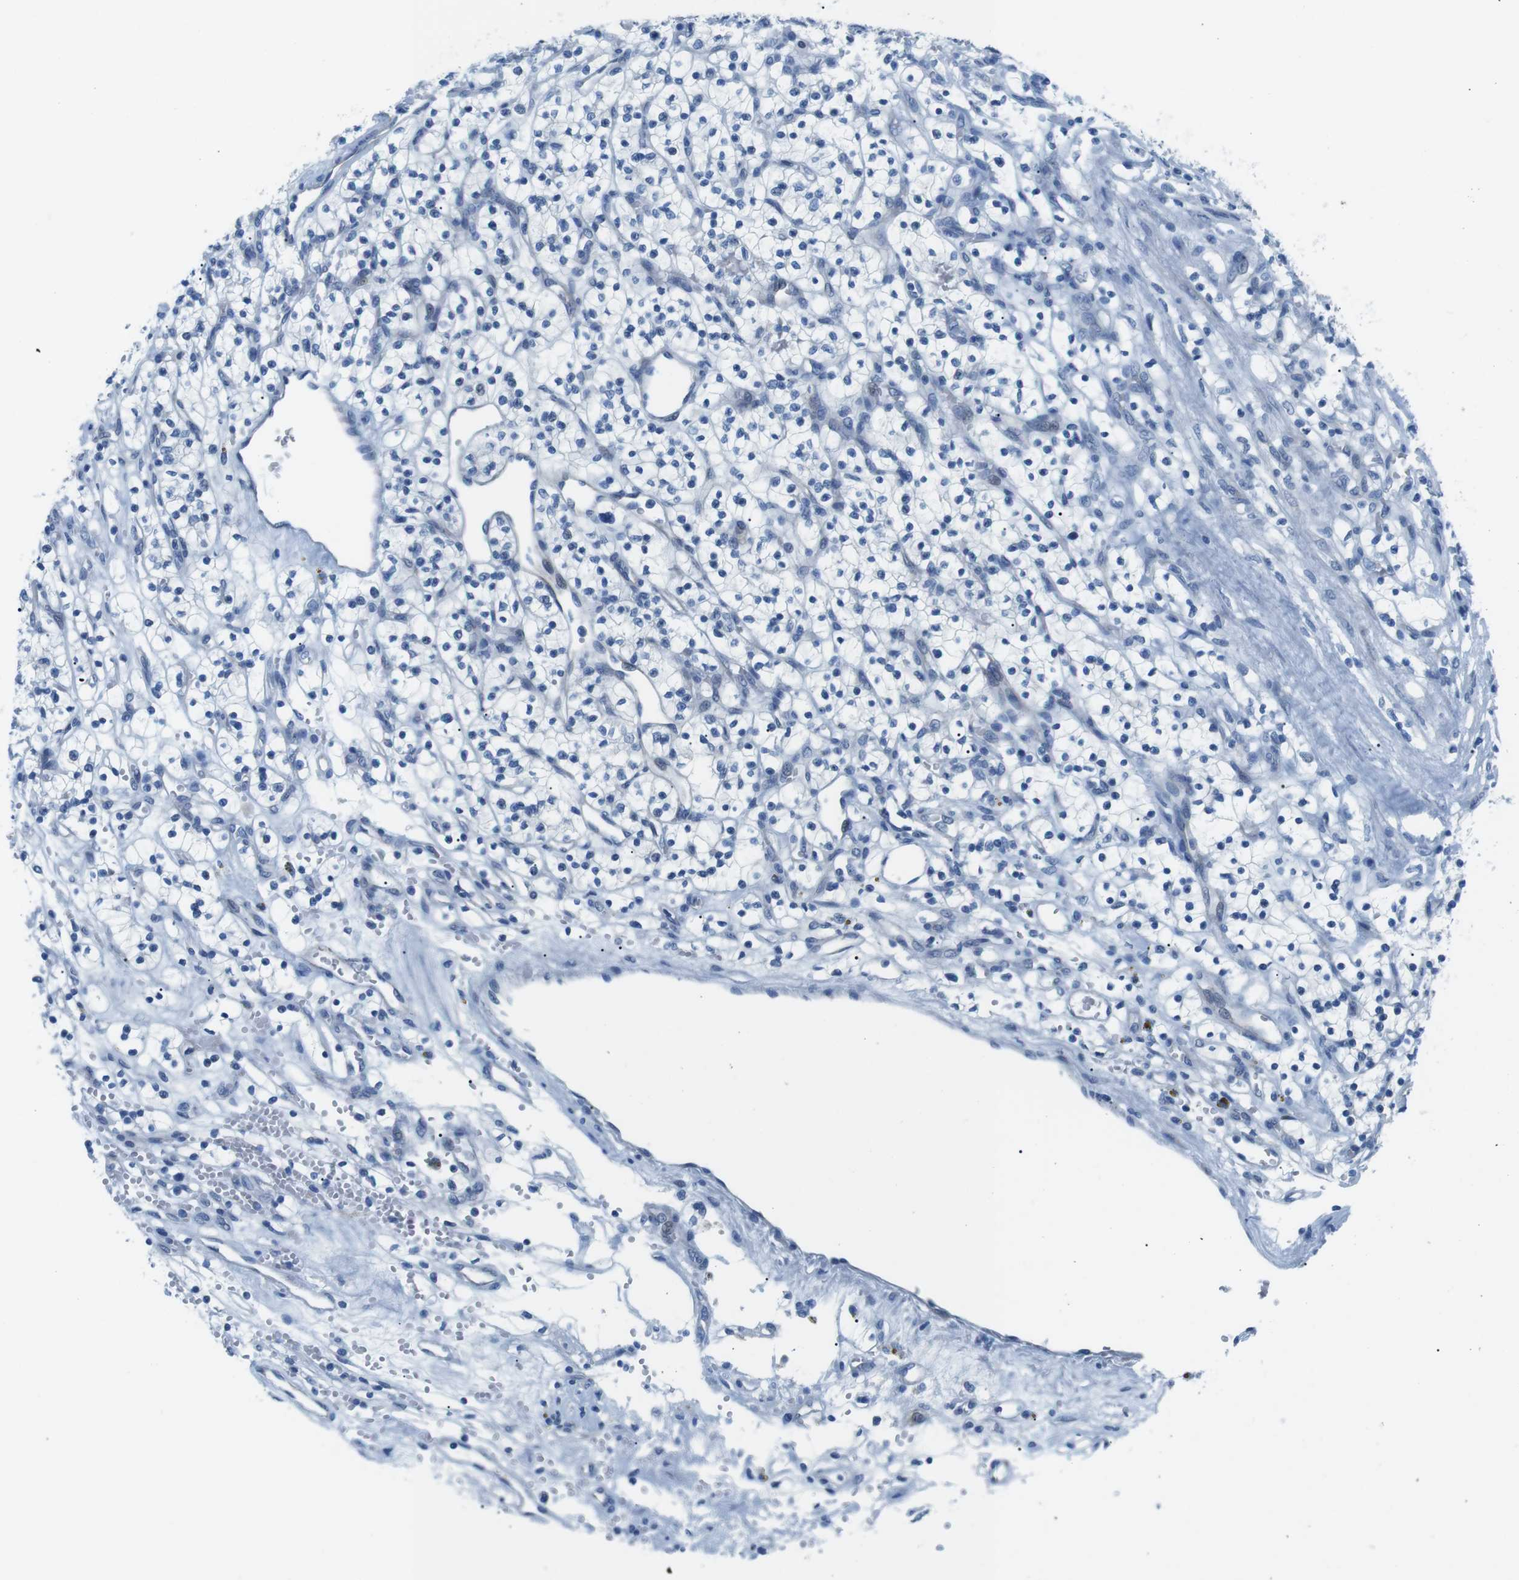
{"staining": {"intensity": "negative", "quantity": "none", "location": "none"}, "tissue": "renal cancer", "cell_type": "Tumor cells", "image_type": "cancer", "snomed": [{"axis": "morphology", "description": "Adenocarcinoma, NOS"}, {"axis": "topography", "description": "Kidney"}], "caption": "The immunohistochemistry photomicrograph has no significant staining in tumor cells of renal cancer (adenocarcinoma) tissue.", "gene": "MUC2", "patient": {"sex": "female", "age": 57}}